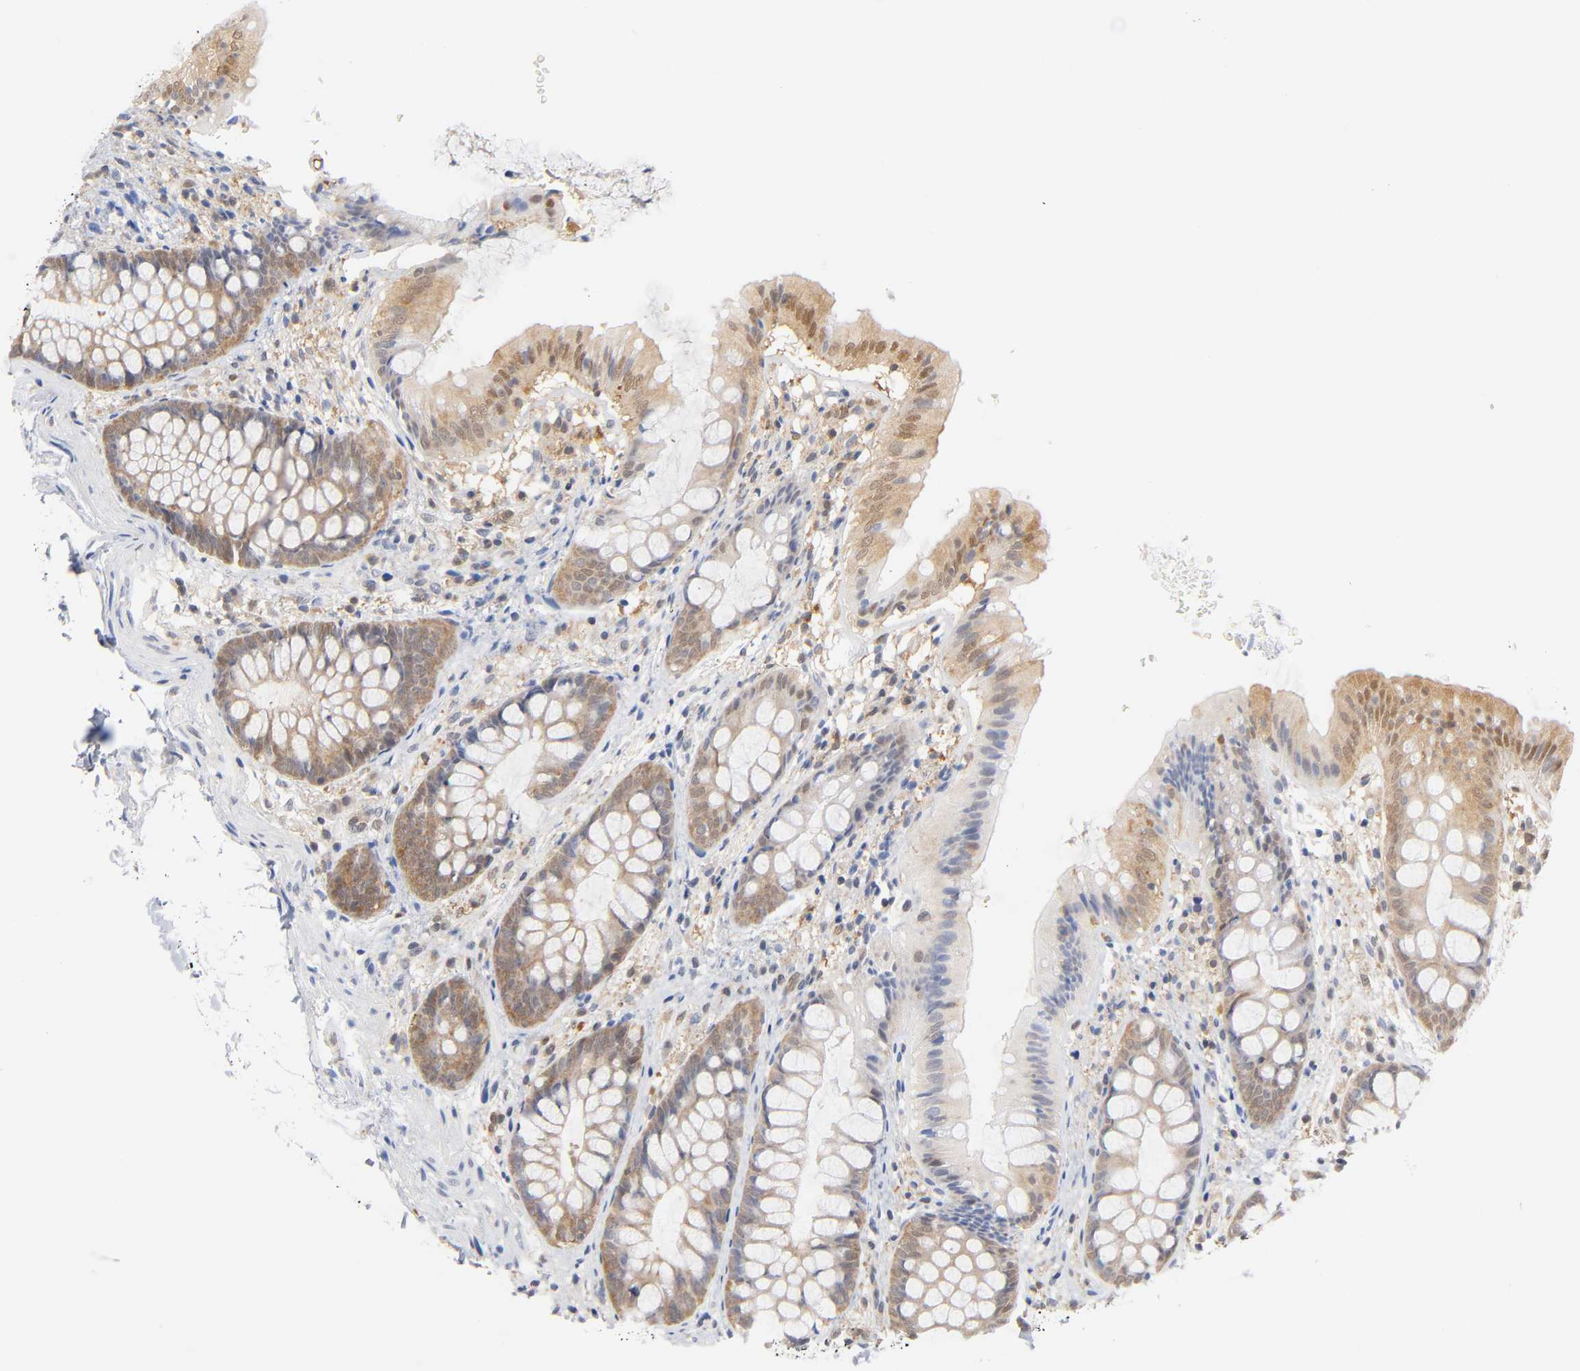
{"staining": {"intensity": "negative", "quantity": "none", "location": "none"}, "tissue": "colon", "cell_type": "Endothelial cells", "image_type": "normal", "snomed": [{"axis": "morphology", "description": "Normal tissue, NOS"}, {"axis": "topography", "description": "Smooth muscle"}, {"axis": "topography", "description": "Colon"}], "caption": "The micrograph shows no staining of endothelial cells in benign colon.", "gene": "DFFB", "patient": {"sex": "male", "age": 67}}